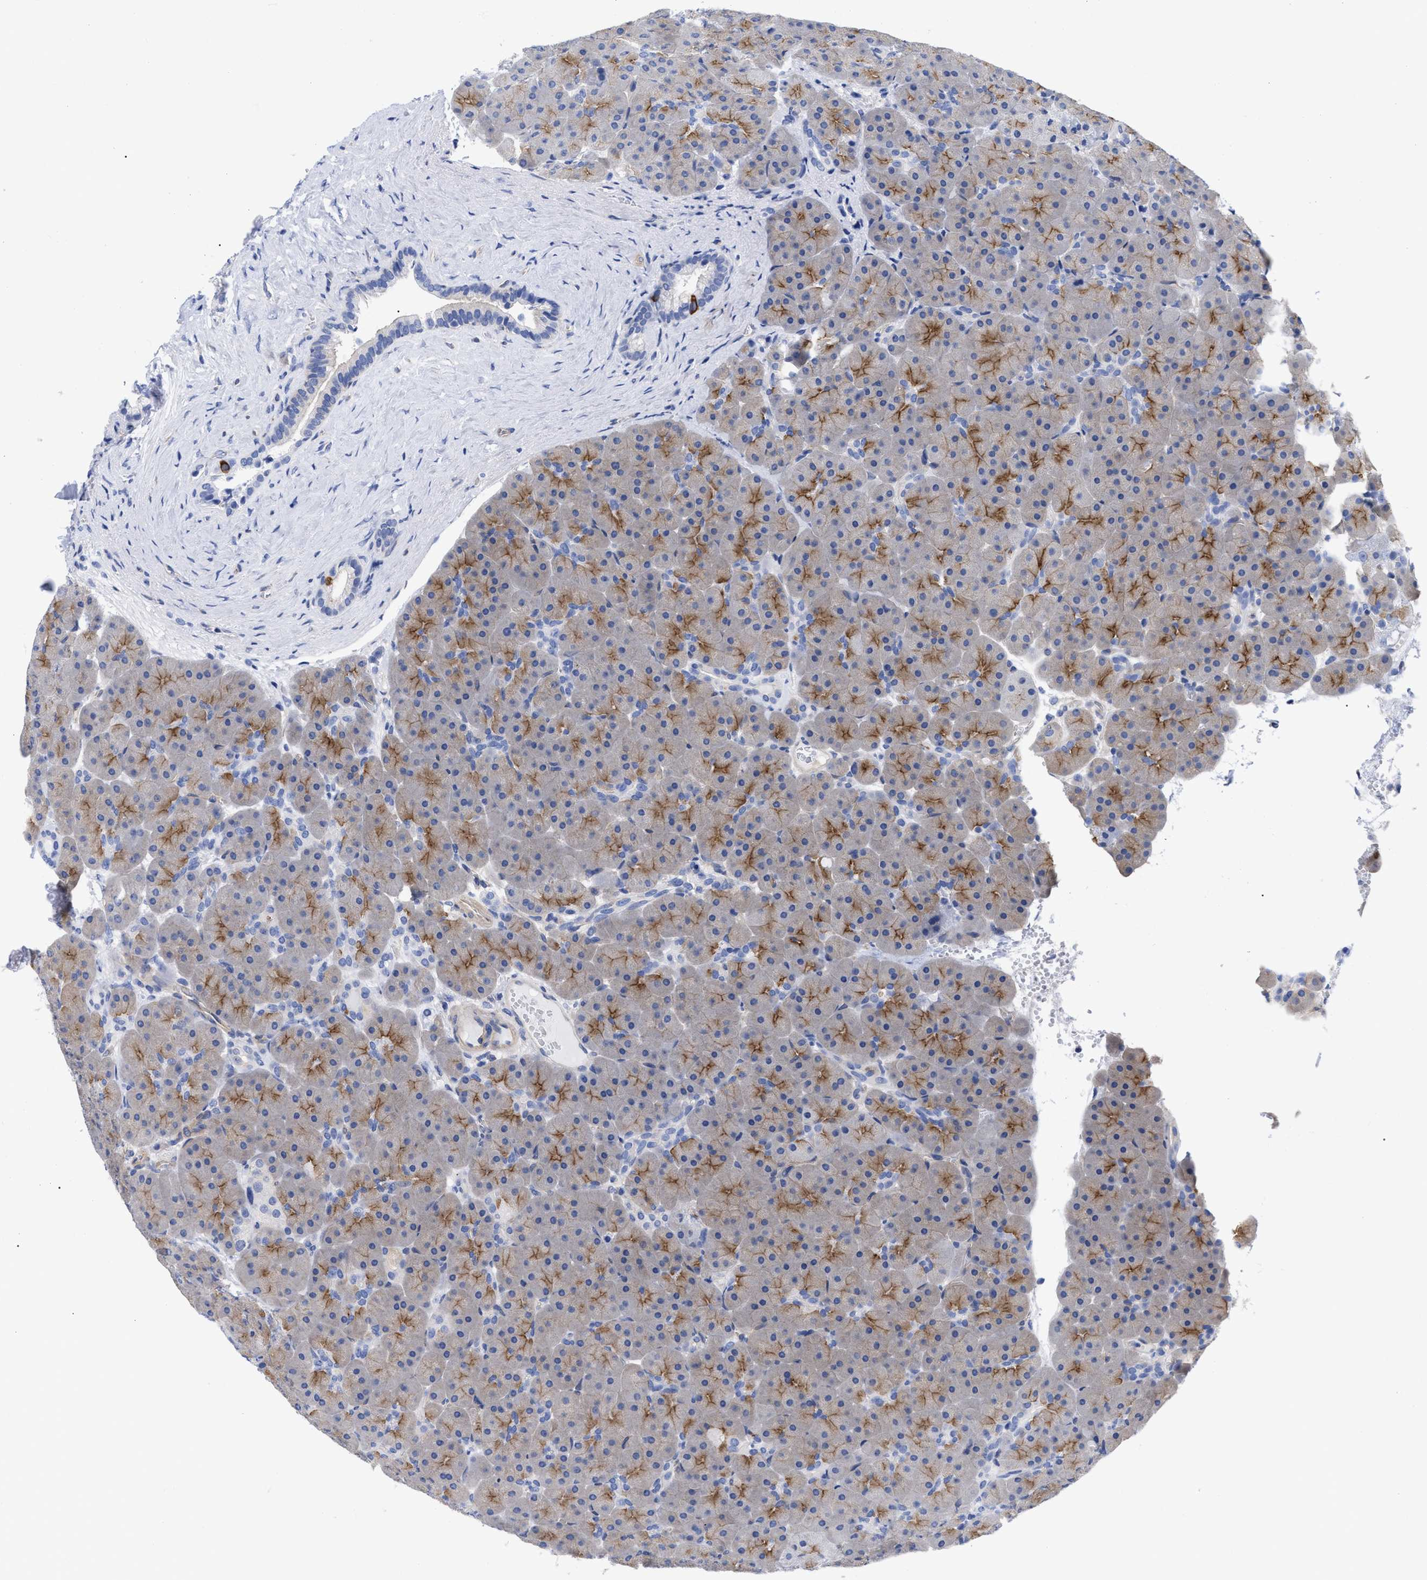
{"staining": {"intensity": "moderate", "quantity": ">75%", "location": "cytoplasmic/membranous"}, "tissue": "pancreas", "cell_type": "Exocrine glandular cells", "image_type": "normal", "snomed": [{"axis": "morphology", "description": "Normal tissue, NOS"}, {"axis": "topography", "description": "Pancreas"}], "caption": "This histopathology image reveals immunohistochemistry staining of benign human pancreas, with medium moderate cytoplasmic/membranous staining in approximately >75% of exocrine glandular cells.", "gene": "IRAG2", "patient": {"sex": "male", "age": 66}}